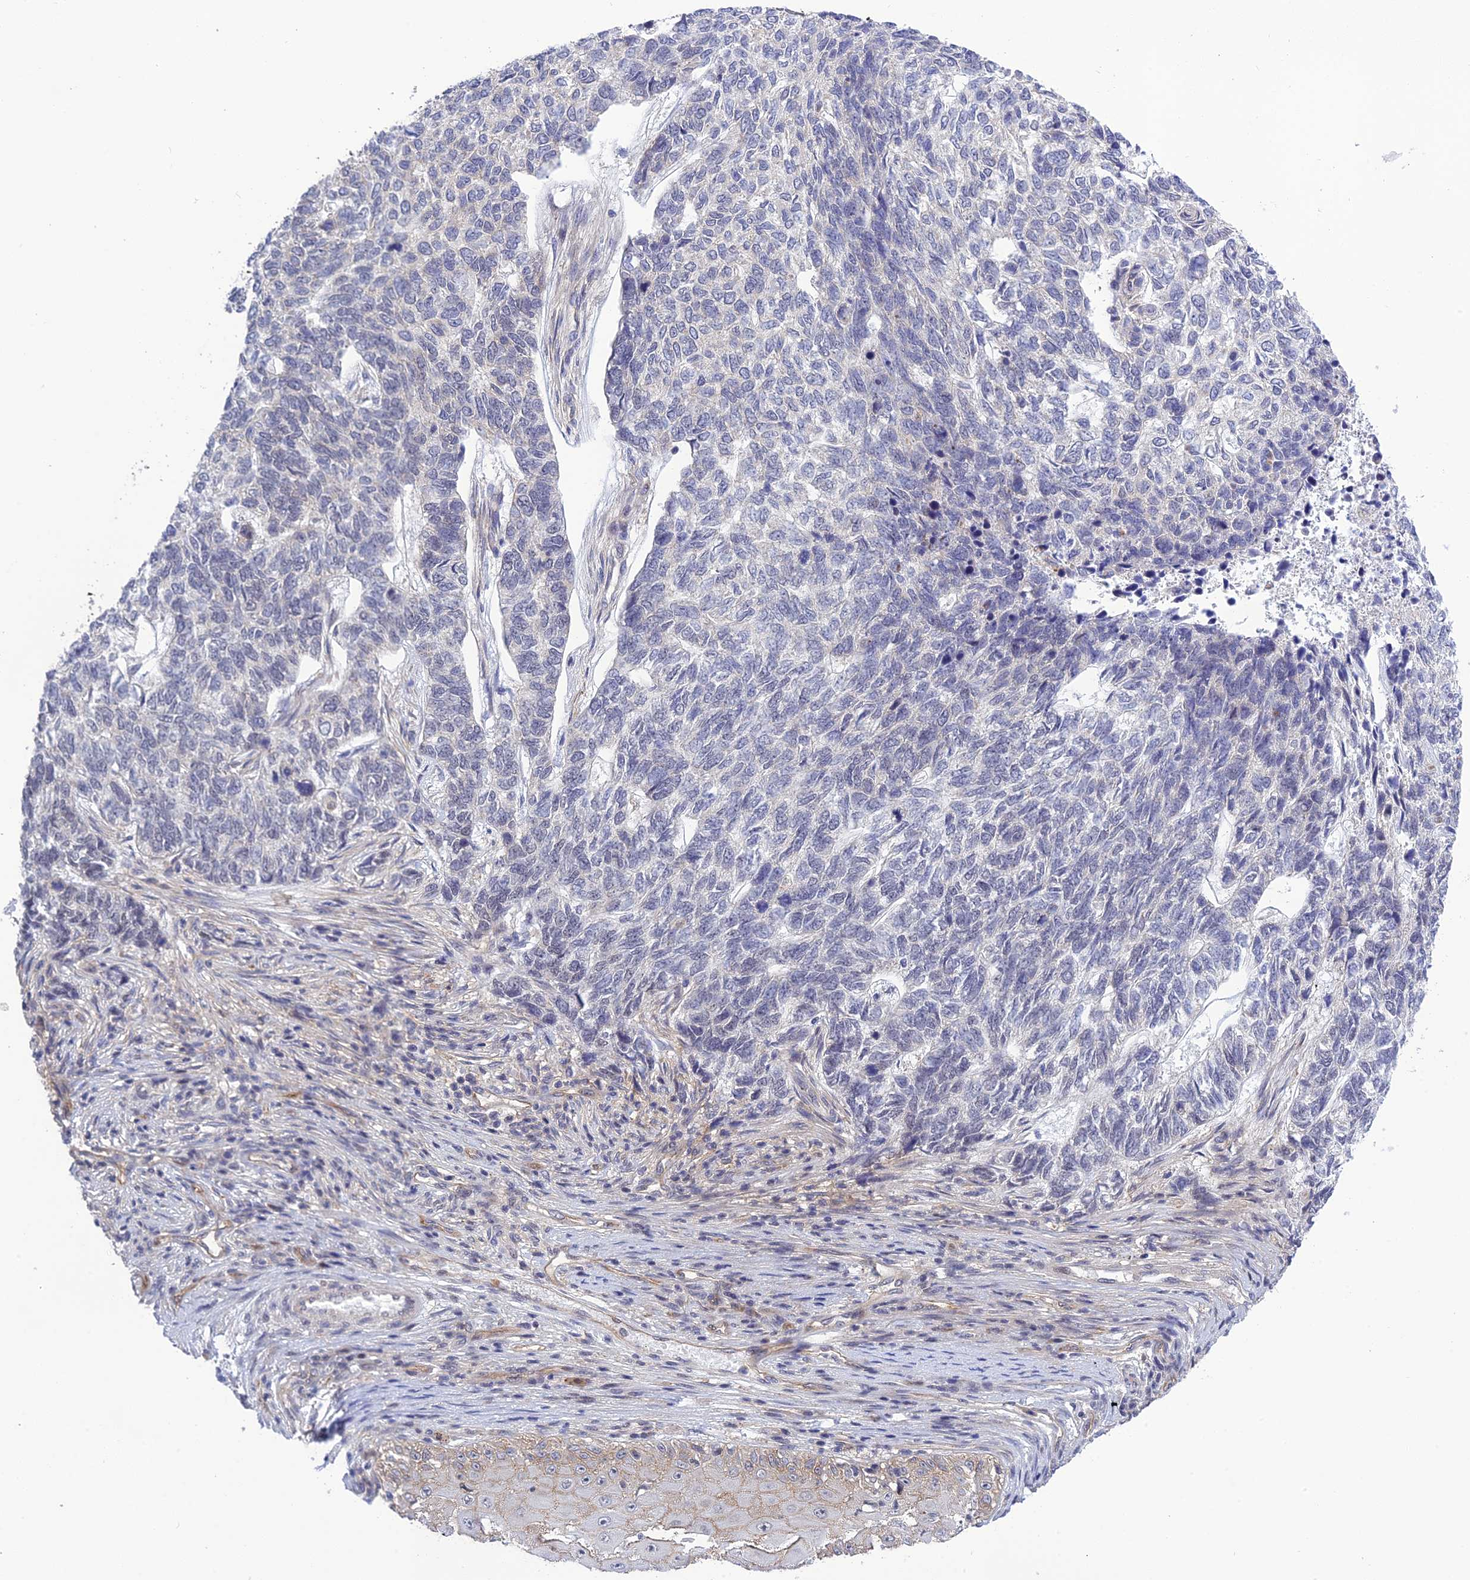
{"staining": {"intensity": "negative", "quantity": "none", "location": "none"}, "tissue": "skin cancer", "cell_type": "Tumor cells", "image_type": "cancer", "snomed": [{"axis": "morphology", "description": "Basal cell carcinoma"}, {"axis": "topography", "description": "Skin"}], "caption": "DAB (3,3'-diaminobenzidine) immunohistochemical staining of basal cell carcinoma (skin) reveals no significant positivity in tumor cells.", "gene": "TCEA1", "patient": {"sex": "female", "age": 65}}